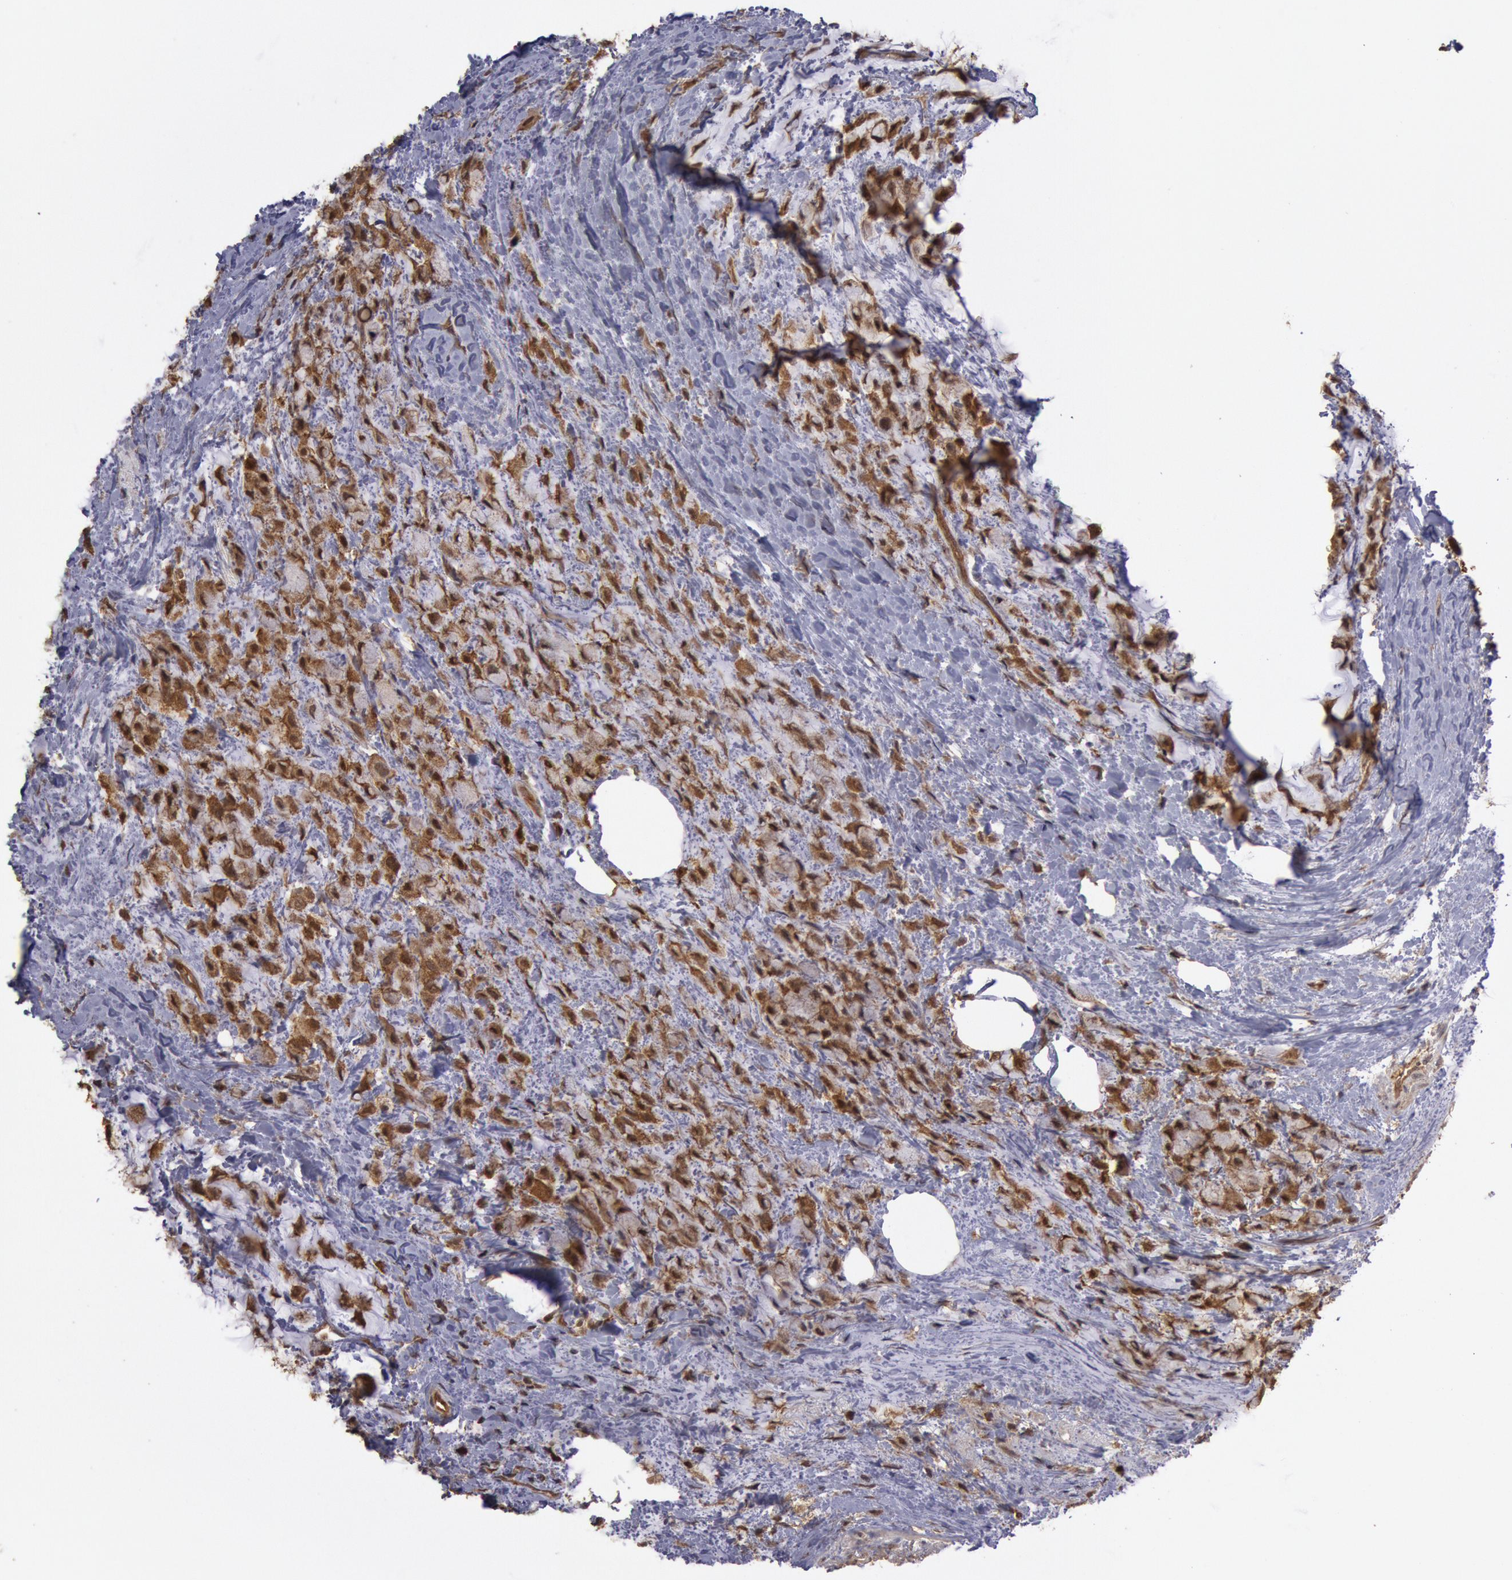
{"staining": {"intensity": "strong", "quantity": ">75%", "location": "cytoplasmic/membranous,nuclear"}, "tissue": "breast cancer", "cell_type": "Tumor cells", "image_type": "cancer", "snomed": [{"axis": "morphology", "description": "Lobular carcinoma"}, {"axis": "topography", "description": "Breast"}], "caption": "Breast lobular carcinoma stained with DAB immunohistochemistry displays high levels of strong cytoplasmic/membranous and nuclear staining in approximately >75% of tumor cells.", "gene": "USP14", "patient": {"sex": "female", "age": 85}}